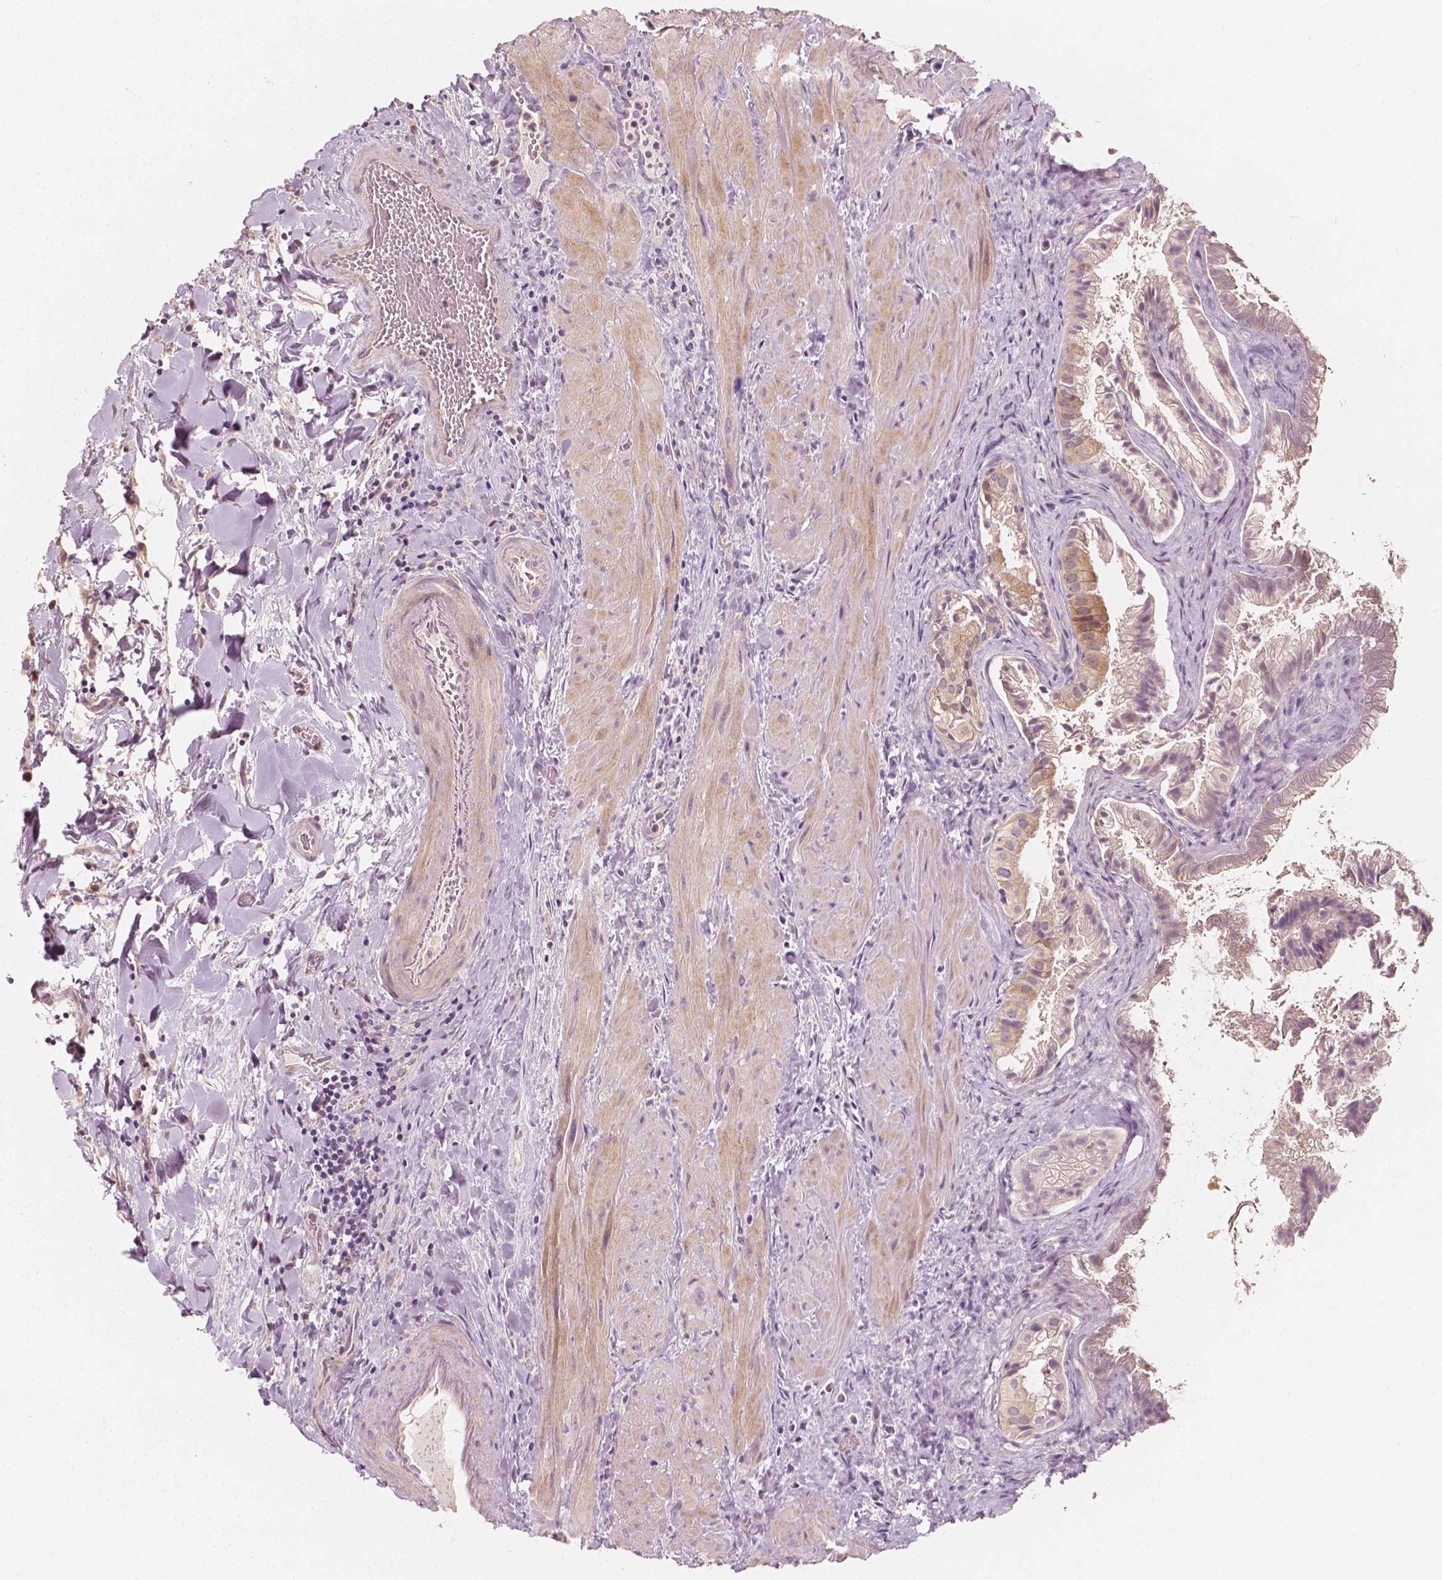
{"staining": {"intensity": "moderate", "quantity": "25%-75%", "location": "cytoplasmic/membranous"}, "tissue": "gallbladder", "cell_type": "Glandular cells", "image_type": "normal", "snomed": [{"axis": "morphology", "description": "Normal tissue, NOS"}, {"axis": "topography", "description": "Gallbladder"}], "caption": "Protein analysis of unremarkable gallbladder shows moderate cytoplasmic/membranous staining in about 25%-75% of glandular cells.", "gene": "SHPK", "patient": {"sex": "male", "age": 70}}